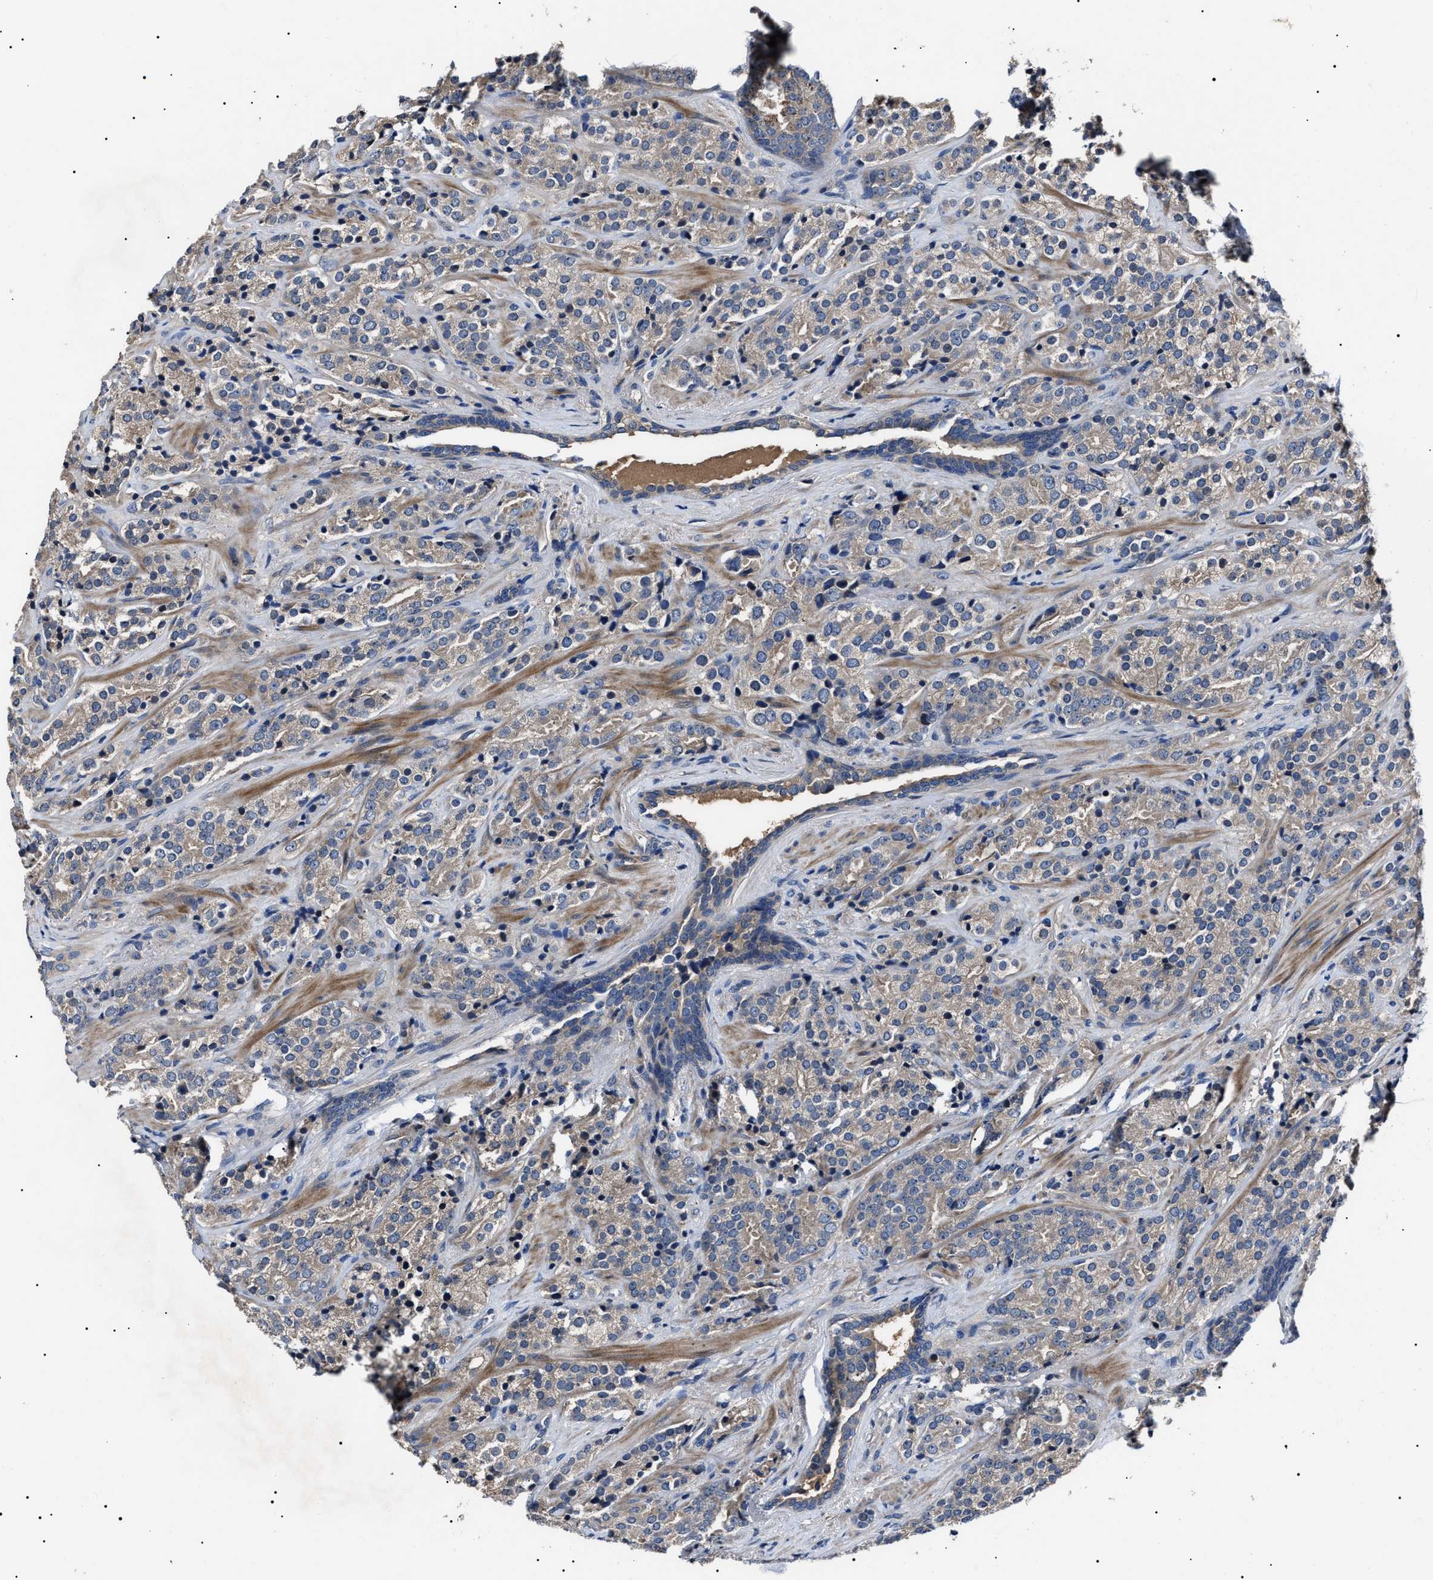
{"staining": {"intensity": "negative", "quantity": "none", "location": "none"}, "tissue": "prostate cancer", "cell_type": "Tumor cells", "image_type": "cancer", "snomed": [{"axis": "morphology", "description": "Adenocarcinoma, High grade"}, {"axis": "topography", "description": "Prostate"}], "caption": "Immunohistochemical staining of human high-grade adenocarcinoma (prostate) exhibits no significant expression in tumor cells.", "gene": "IFT81", "patient": {"sex": "male", "age": 71}}